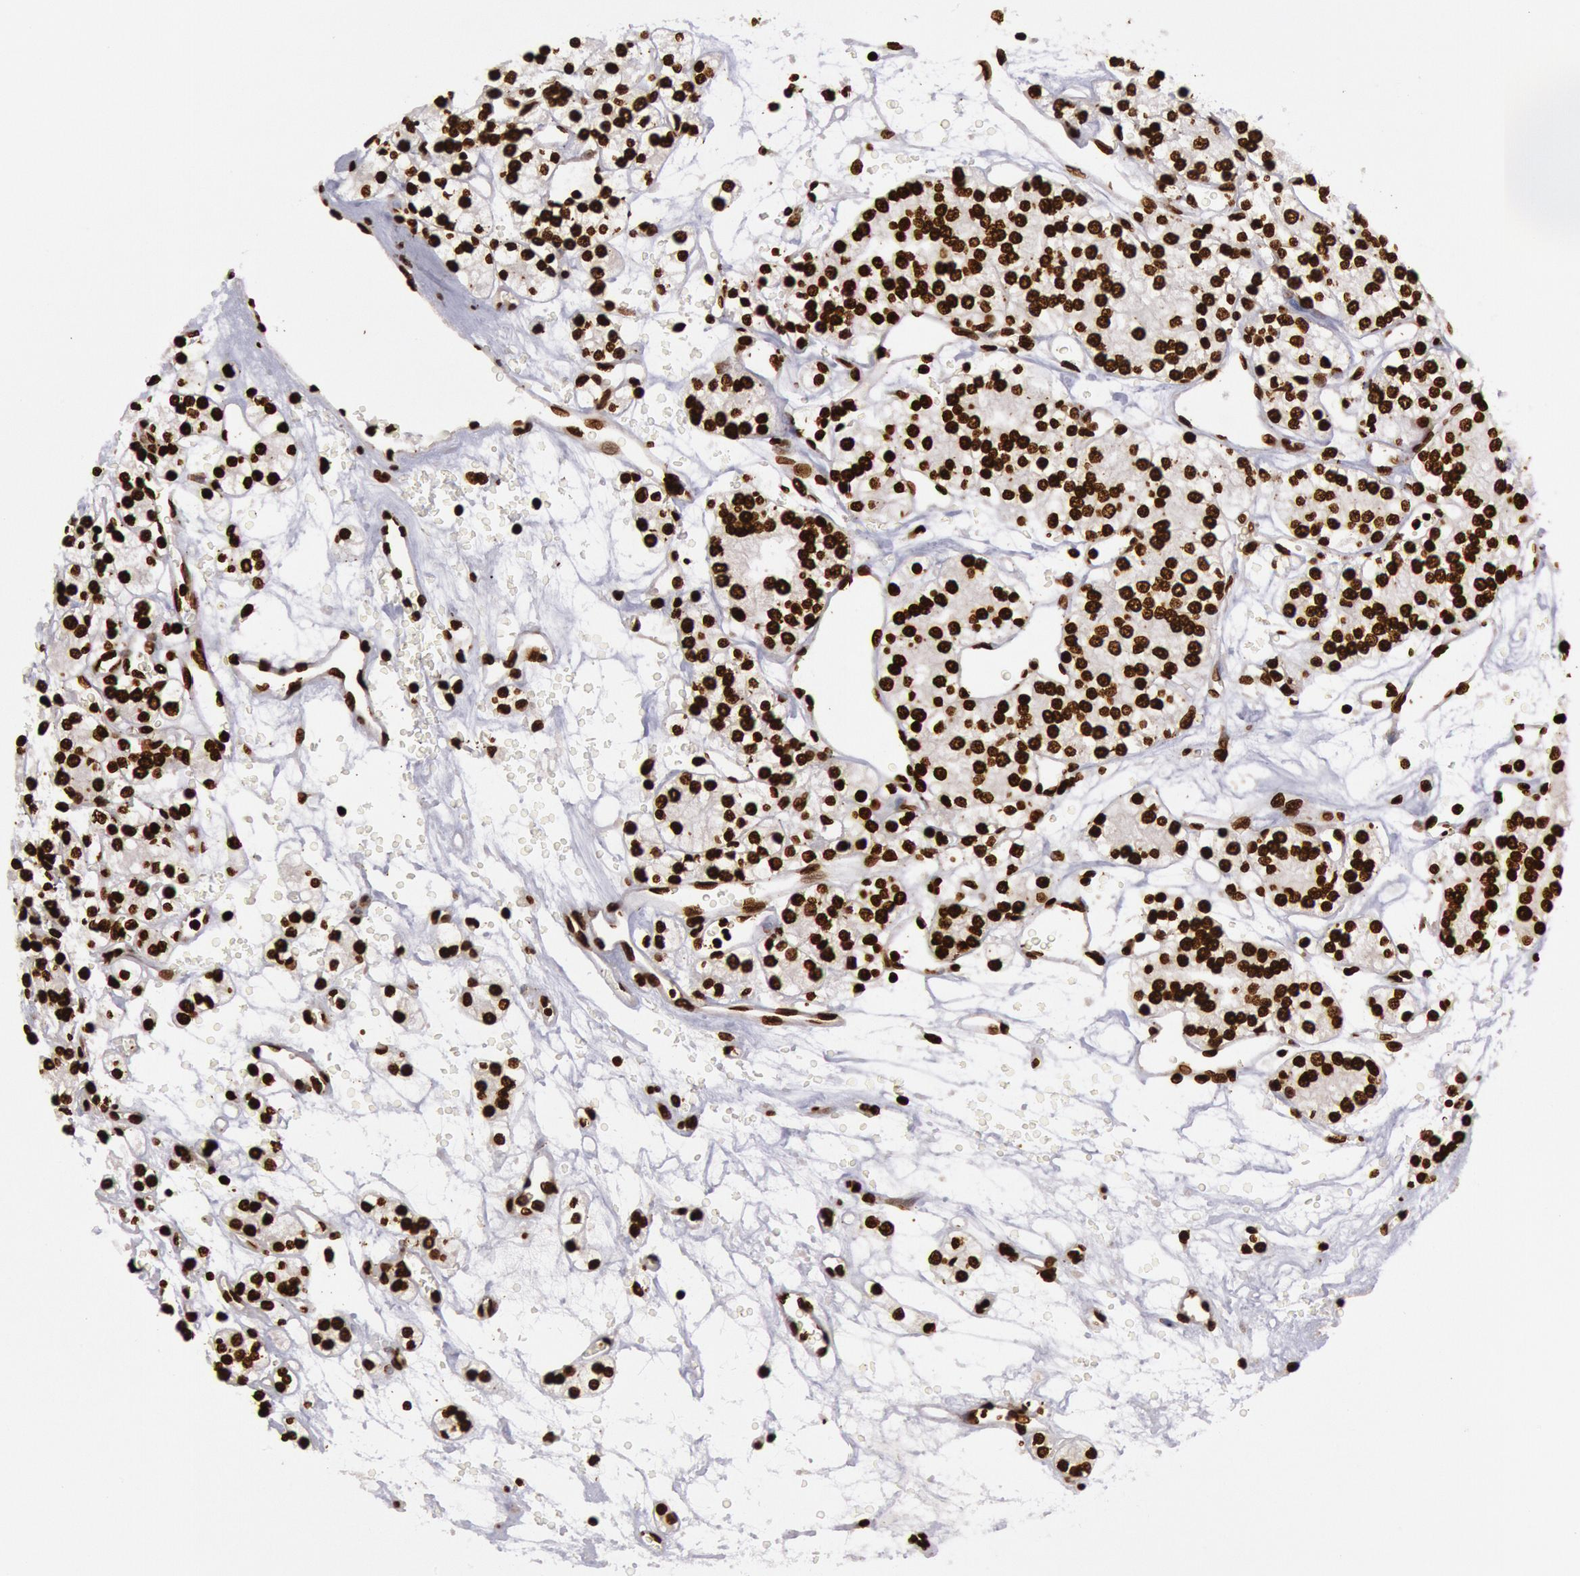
{"staining": {"intensity": "strong", "quantity": ">75%", "location": "nuclear"}, "tissue": "renal cancer", "cell_type": "Tumor cells", "image_type": "cancer", "snomed": [{"axis": "morphology", "description": "Adenocarcinoma, NOS"}, {"axis": "topography", "description": "Kidney"}], "caption": "There is high levels of strong nuclear staining in tumor cells of renal cancer (adenocarcinoma), as demonstrated by immunohistochemical staining (brown color).", "gene": "H3-4", "patient": {"sex": "female", "age": 62}}